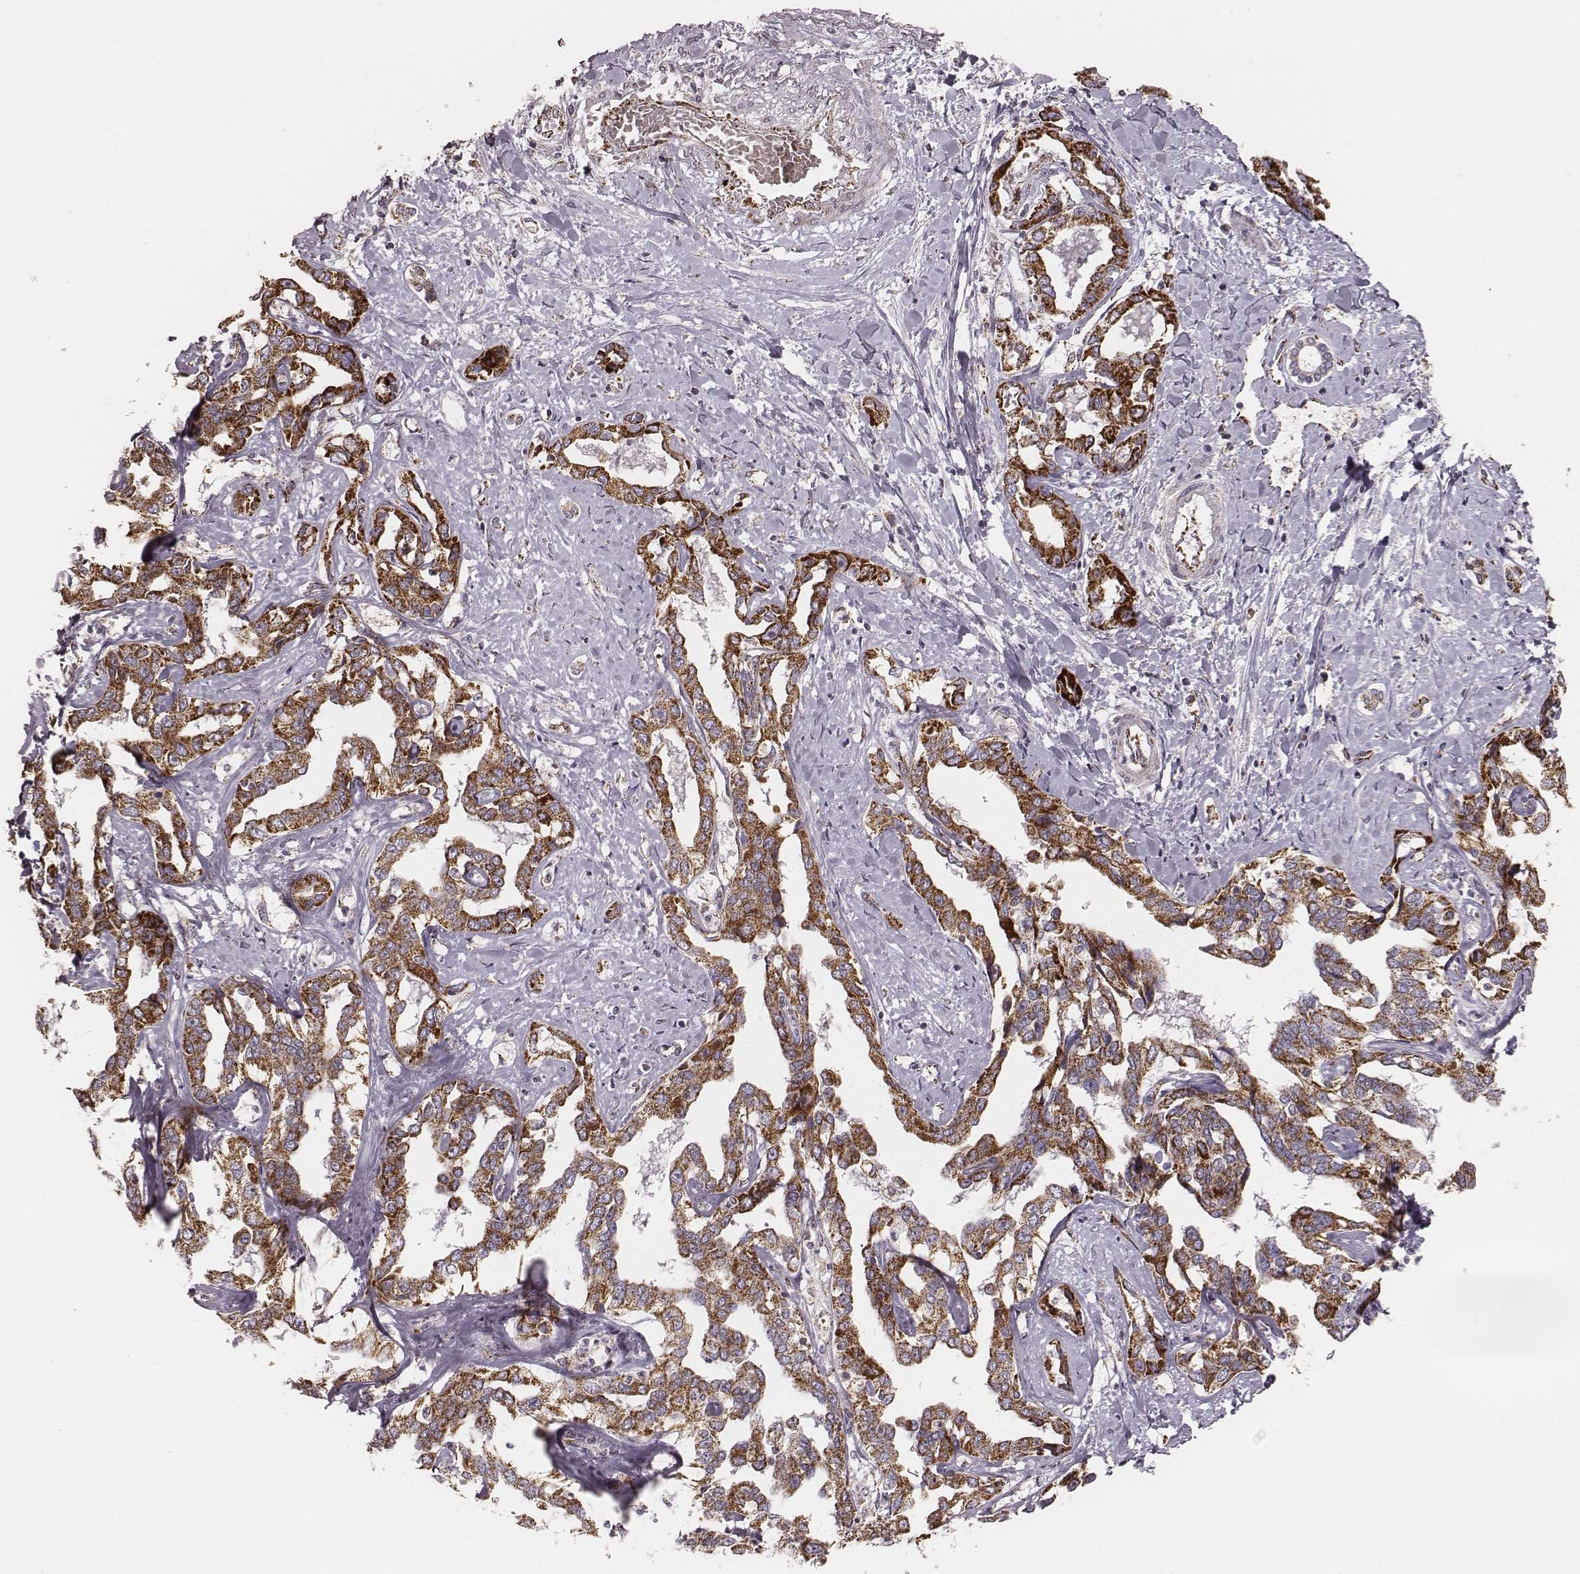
{"staining": {"intensity": "moderate", "quantity": ">75%", "location": "cytoplasmic/membranous"}, "tissue": "liver cancer", "cell_type": "Tumor cells", "image_type": "cancer", "snomed": [{"axis": "morphology", "description": "Cholangiocarcinoma"}, {"axis": "topography", "description": "Liver"}], "caption": "An IHC photomicrograph of neoplastic tissue is shown. Protein staining in brown highlights moderate cytoplasmic/membranous positivity in liver cancer (cholangiocarcinoma) within tumor cells.", "gene": "TUFM", "patient": {"sex": "male", "age": 59}}